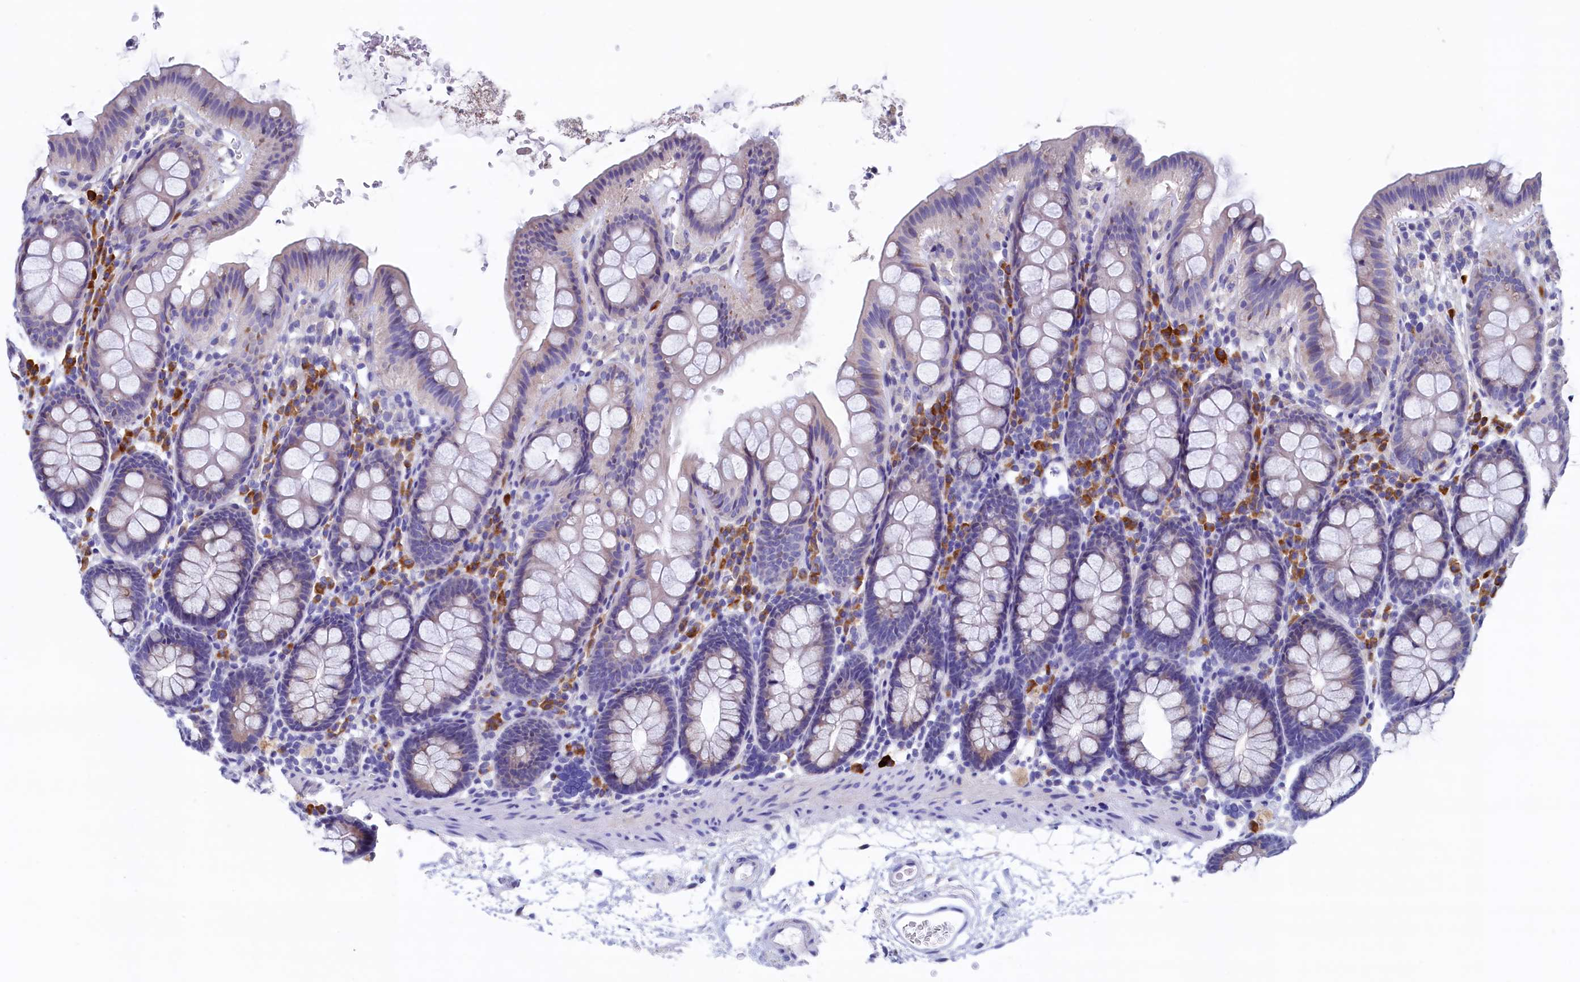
{"staining": {"intensity": "negative", "quantity": "none", "location": "none"}, "tissue": "colon", "cell_type": "Endothelial cells", "image_type": "normal", "snomed": [{"axis": "morphology", "description": "Normal tissue, NOS"}, {"axis": "topography", "description": "Colon"}], "caption": "A high-resolution image shows immunohistochemistry staining of benign colon, which demonstrates no significant staining in endothelial cells. Nuclei are stained in blue.", "gene": "CBLIF", "patient": {"sex": "male", "age": 75}}